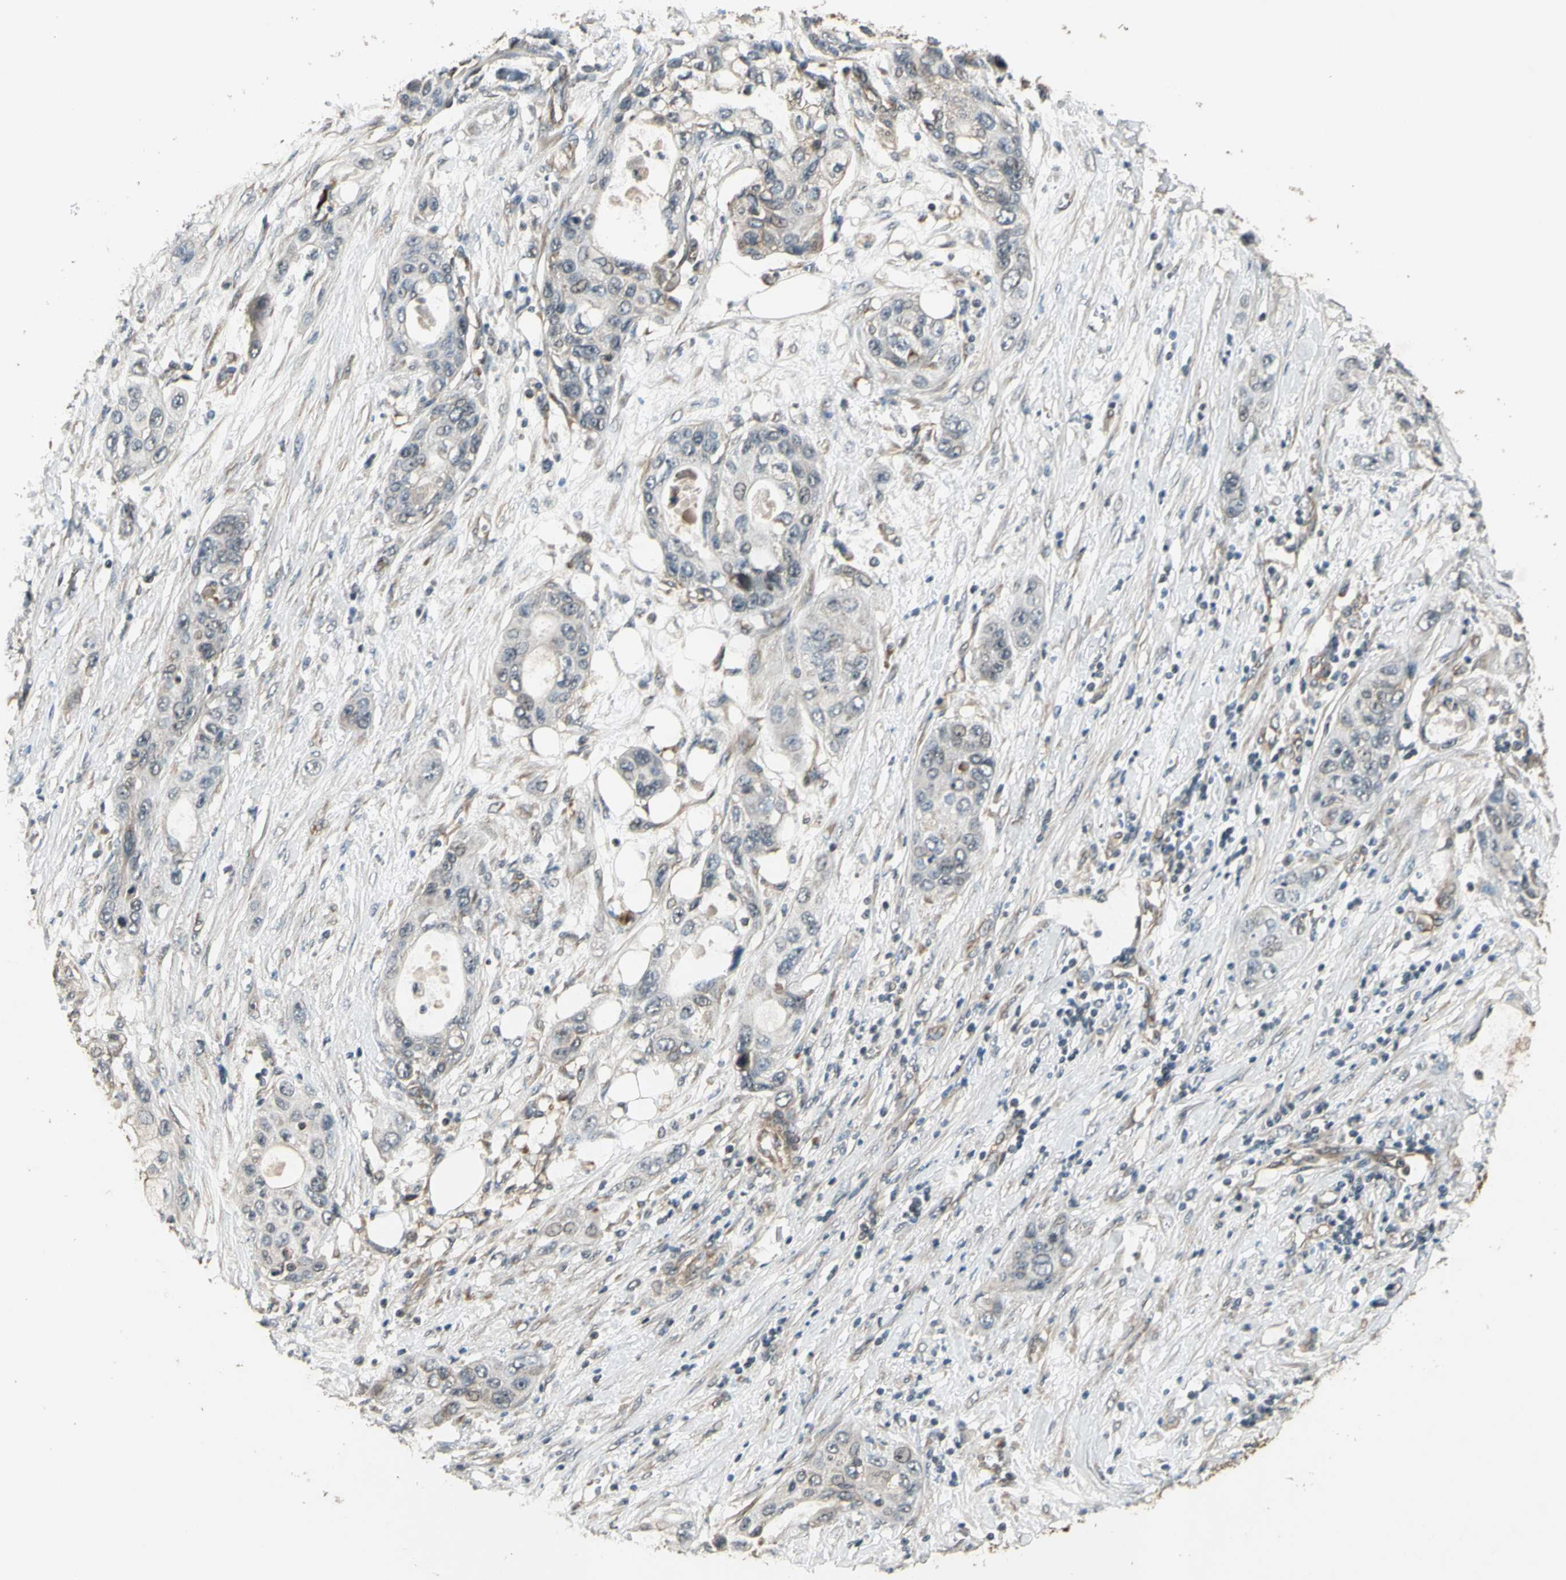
{"staining": {"intensity": "weak", "quantity": "<25%", "location": "cytoplasmic/membranous"}, "tissue": "pancreatic cancer", "cell_type": "Tumor cells", "image_type": "cancer", "snomed": [{"axis": "morphology", "description": "Adenocarcinoma, NOS"}, {"axis": "topography", "description": "Pancreas"}], "caption": "Immunohistochemistry image of human pancreatic cancer (adenocarcinoma) stained for a protein (brown), which reveals no staining in tumor cells.", "gene": "EFNB2", "patient": {"sex": "female", "age": 70}}